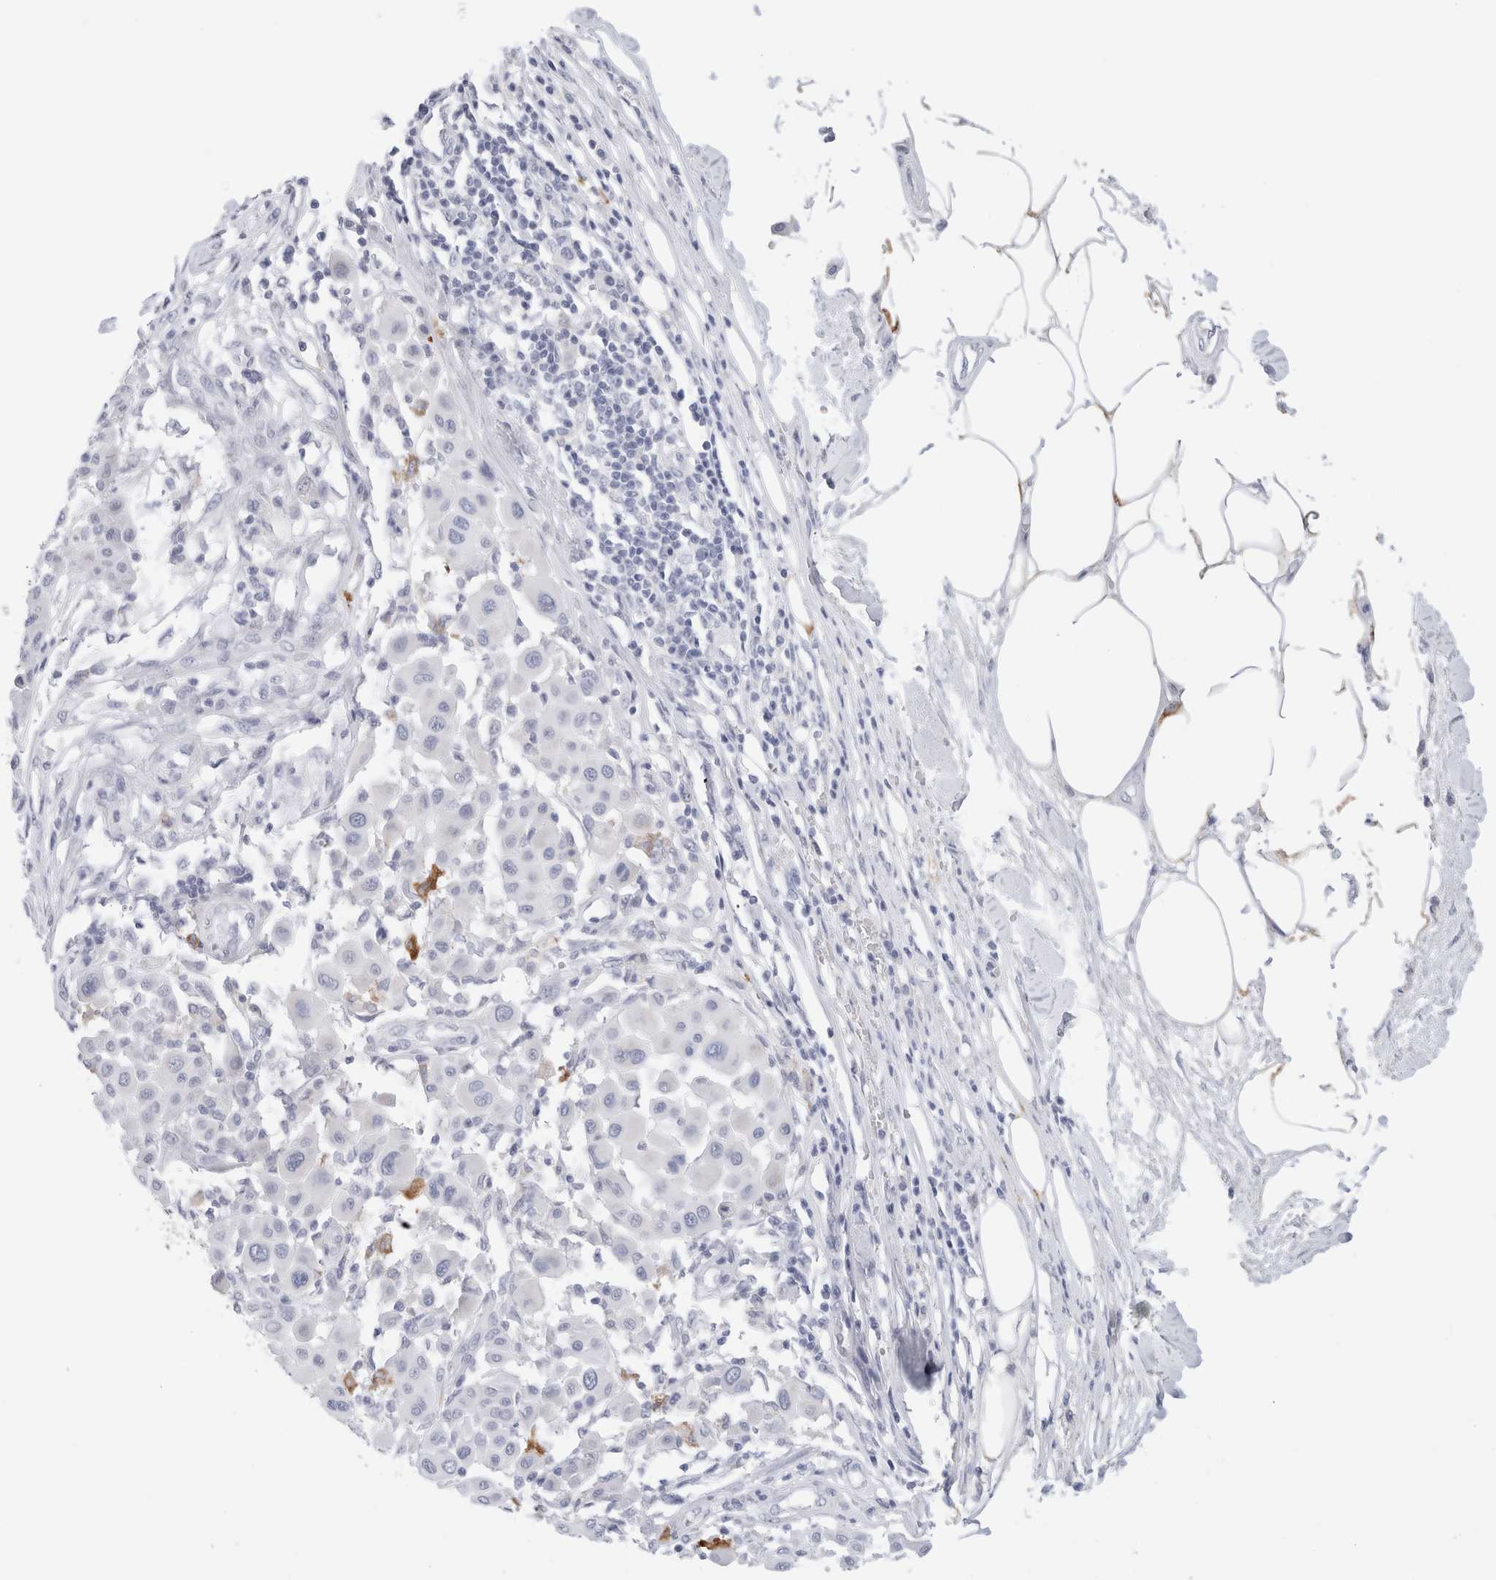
{"staining": {"intensity": "negative", "quantity": "none", "location": "none"}, "tissue": "melanoma", "cell_type": "Tumor cells", "image_type": "cancer", "snomed": [{"axis": "morphology", "description": "Malignant melanoma, Metastatic site"}, {"axis": "topography", "description": "Soft tissue"}], "caption": "Malignant melanoma (metastatic site) was stained to show a protein in brown. There is no significant positivity in tumor cells.", "gene": "MUC15", "patient": {"sex": "male", "age": 41}}